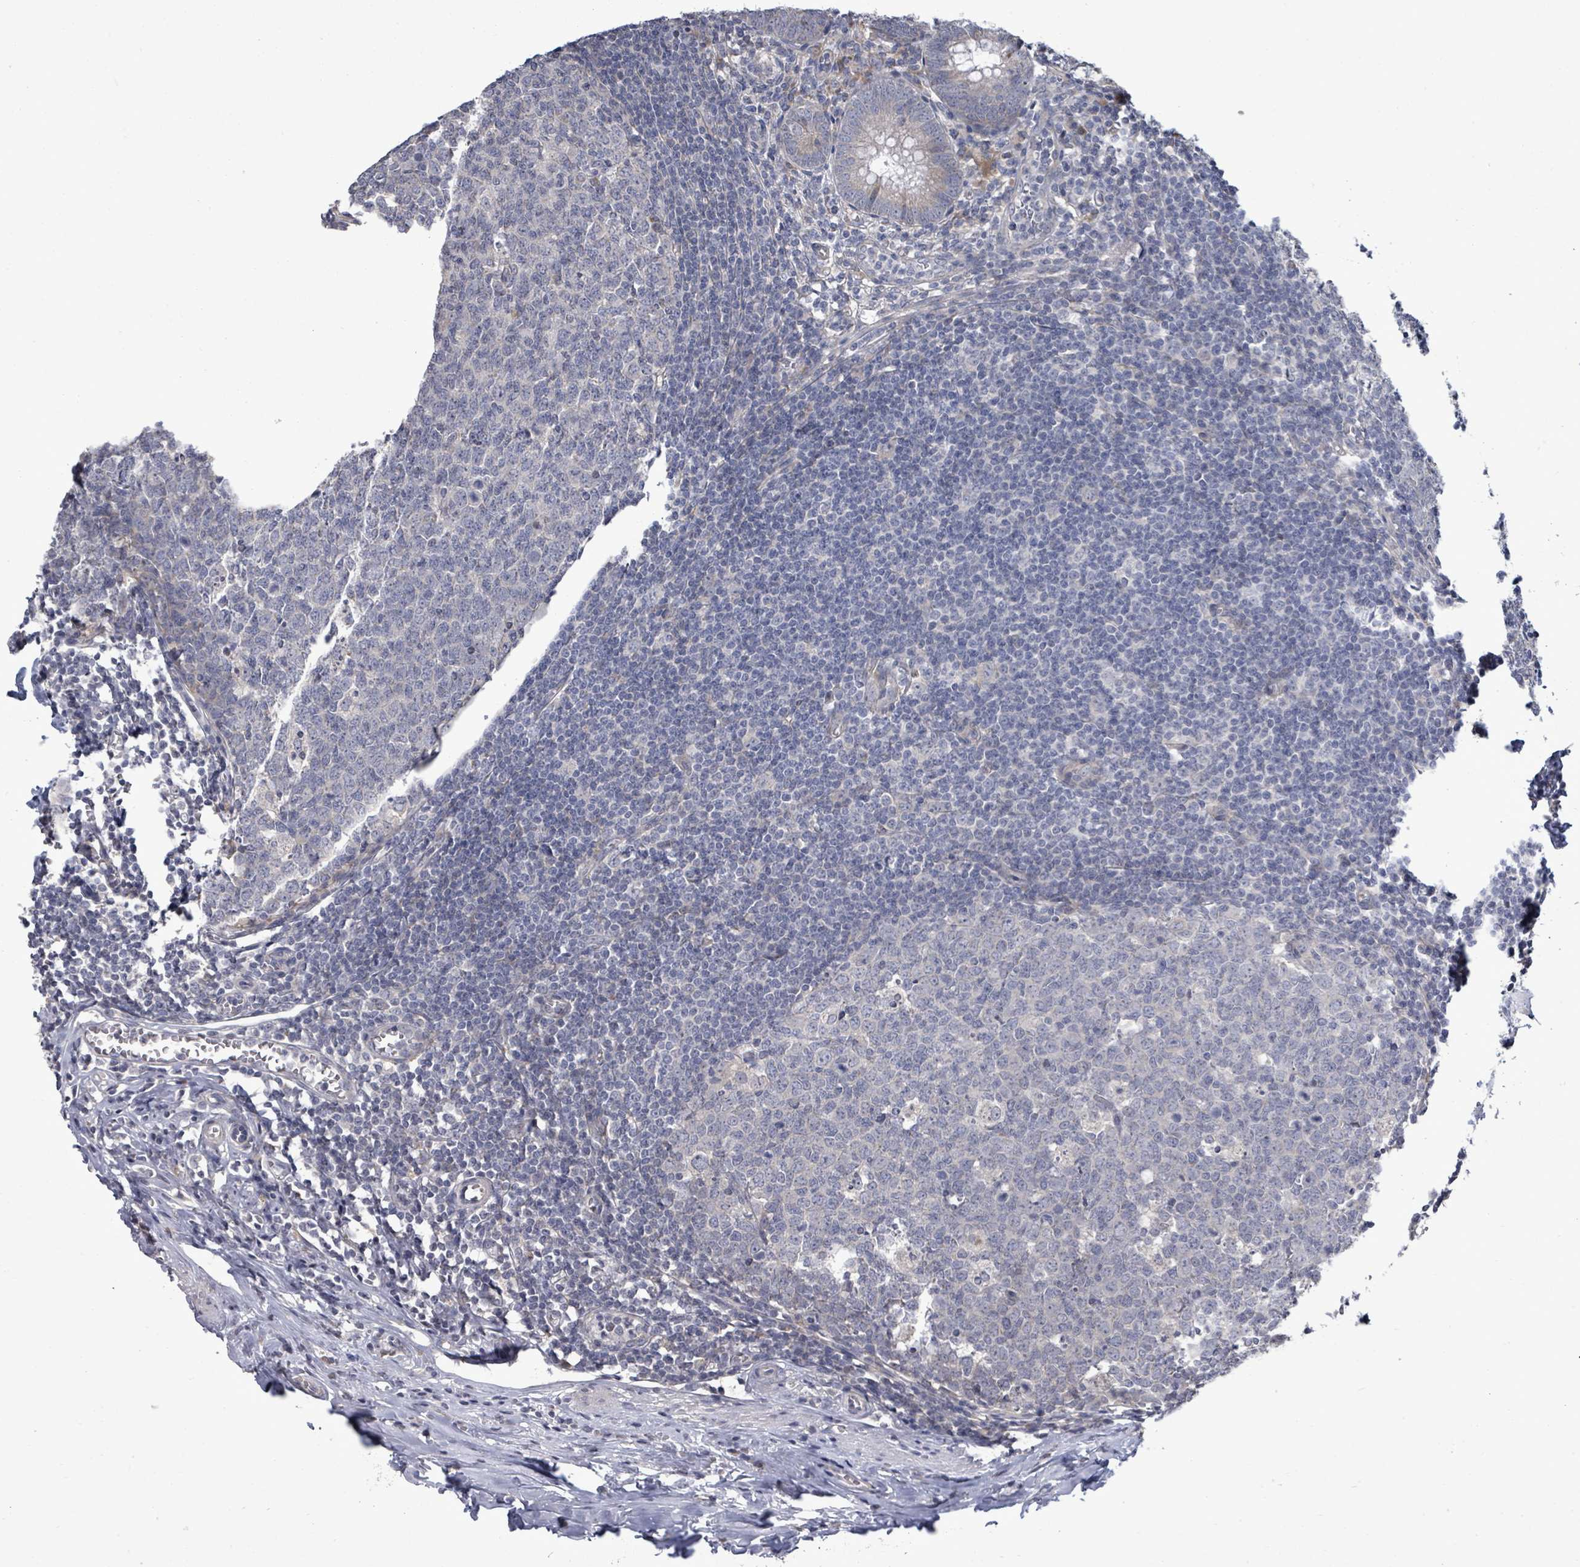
{"staining": {"intensity": "weak", "quantity": "<25%", "location": "cytoplasmic/membranous"}, "tissue": "appendix", "cell_type": "Glandular cells", "image_type": "normal", "snomed": [{"axis": "morphology", "description": "Normal tissue, NOS"}, {"axis": "topography", "description": "Appendix"}], "caption": "Micrograph shows no protein staining in glandular cells of benign appendix. Brightfield microscopy of immunohistochemistry stained with DAB (3,3'-diaminobenzidine) (brown) and hematoxylin (blue), captured at high magnification.", "gene": "POMGNT2", "patient": {"sex": "male", "age": 56}}